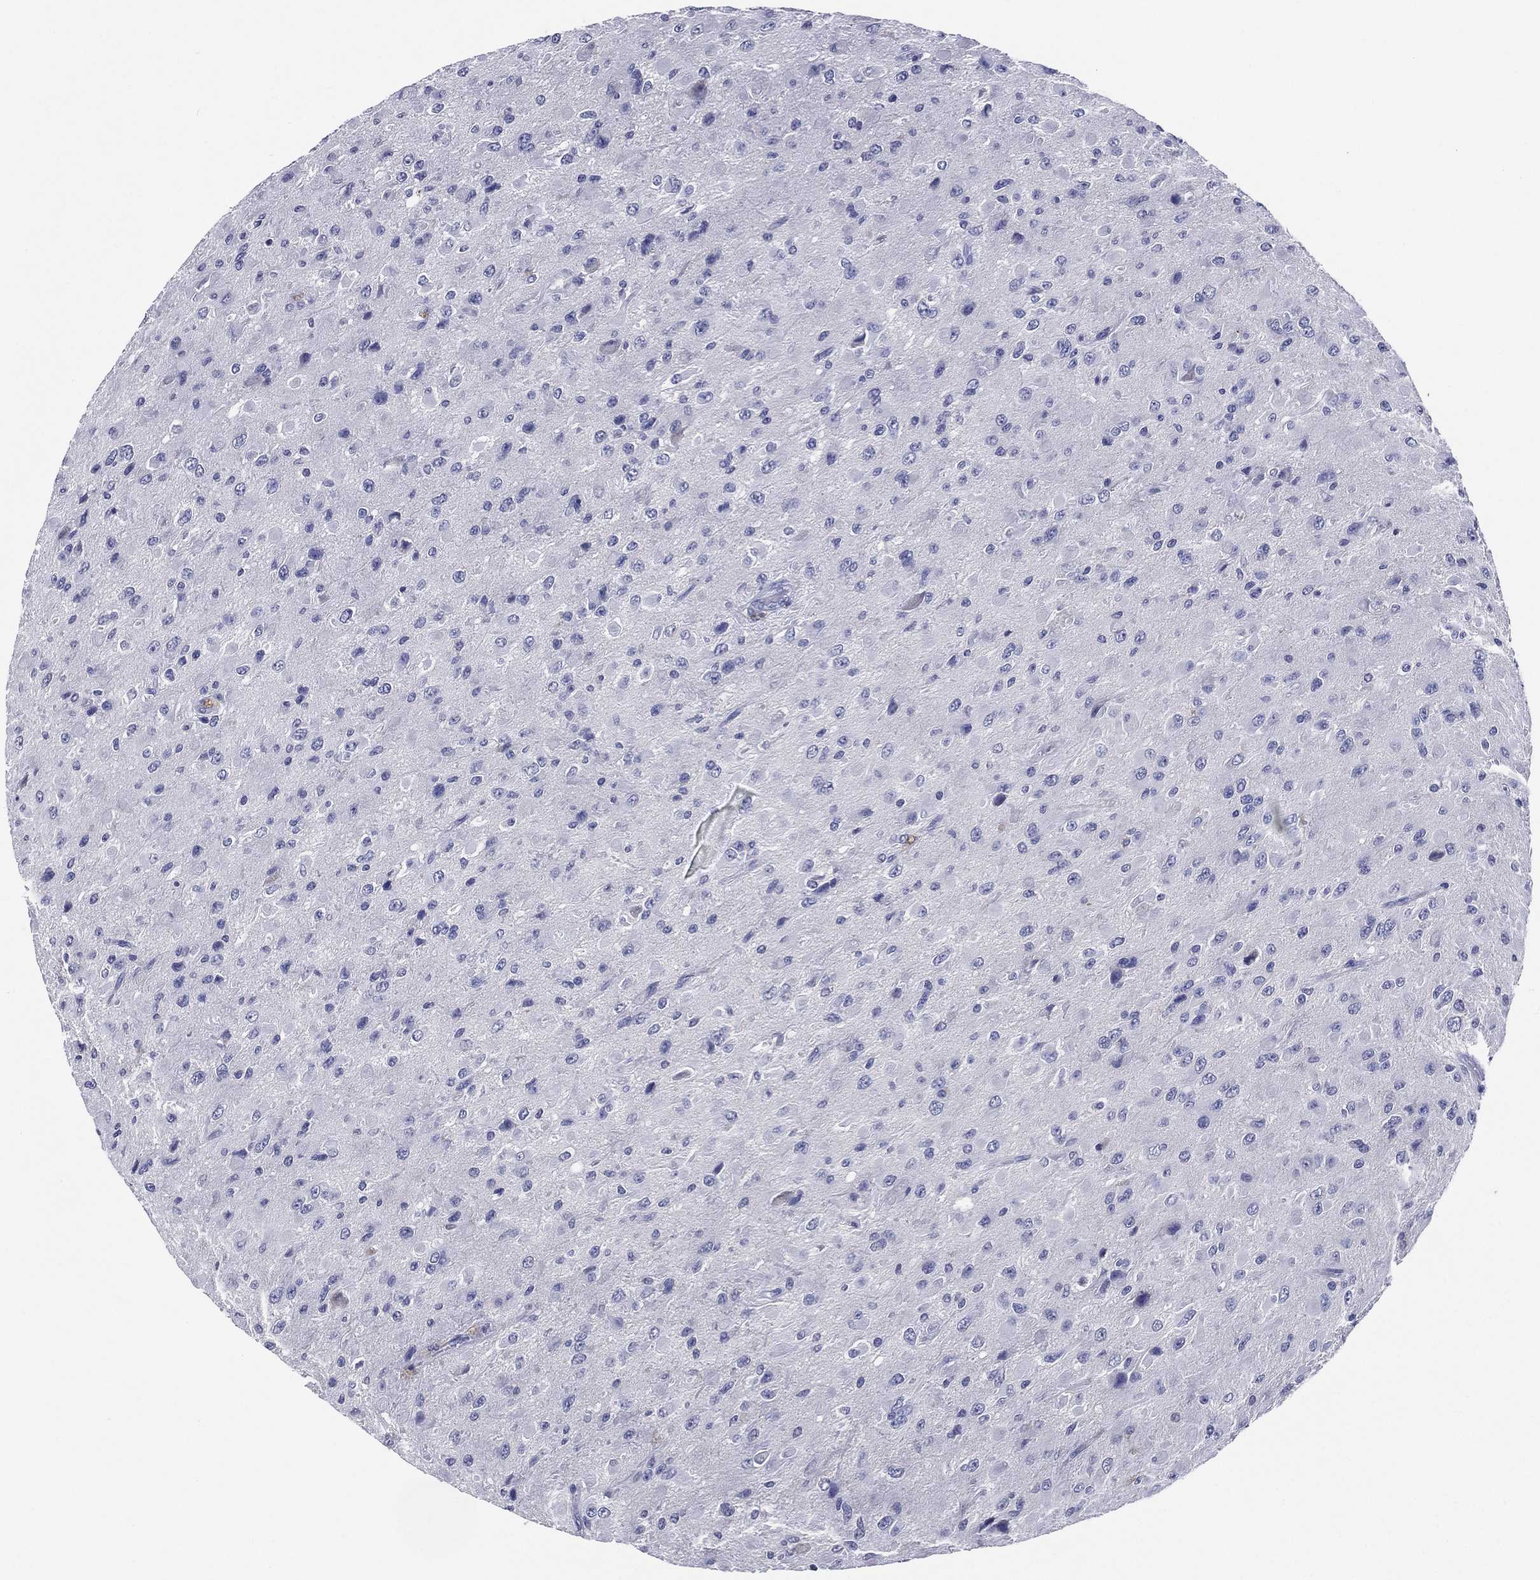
{"staining": {"intensity": "negative", "quantity": "none", "location": "none"}, "tissue": "glioma", "cell_type": "Tumor cells", "image_type": "cancer", "snomed": [{"axis": "morphology", "description": "Glioma, malignant, High grade"}, {"axis": "topography", "description": "Cerebral cortex"}], "caption": "Immunohistochemistry (IHC) of human glioma shows no expression in tumor cells.", "gene": "TFAP2A", "patient": {"sex": "male", "age": 35}}